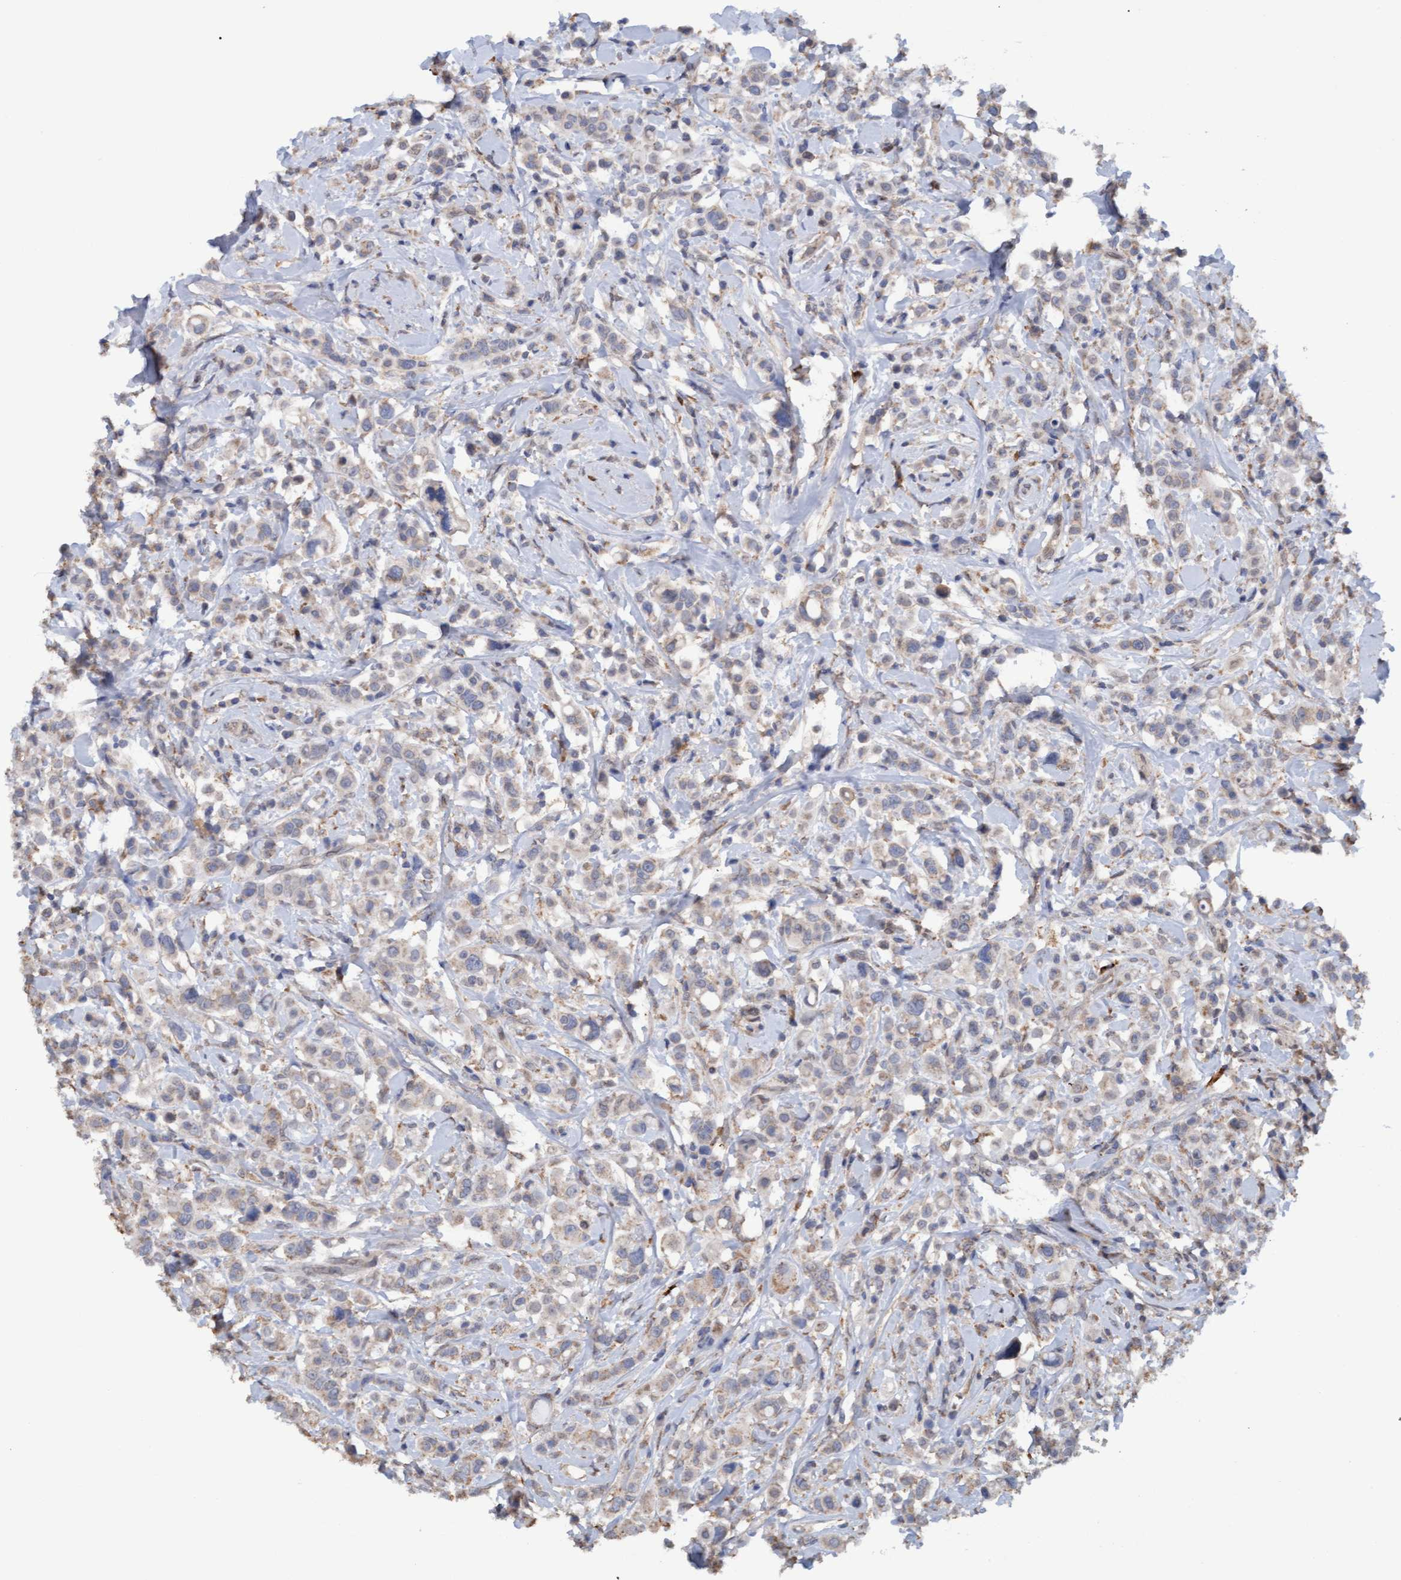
{"staining": {"intensity": "weak", "quantity": "25%-75%", "location": "cytoplasmic/membranous"}, "tissue": "breast cancer", "cell_type": "Tumor cells", "image_type": "cancer", "snomed": [{"axis": "morphology", "description": "Duct carcinoma"}, {"axis": "topography", "description": "Breast"}], "caption": "Protein analysis of breast intraductal carcinoma tissue shows weak cytoplasmic/membranous staining in approximately 25%-75% of tumor cells.", "gene": "MGLL", "patient": {"sex": "female", "age": 27}}